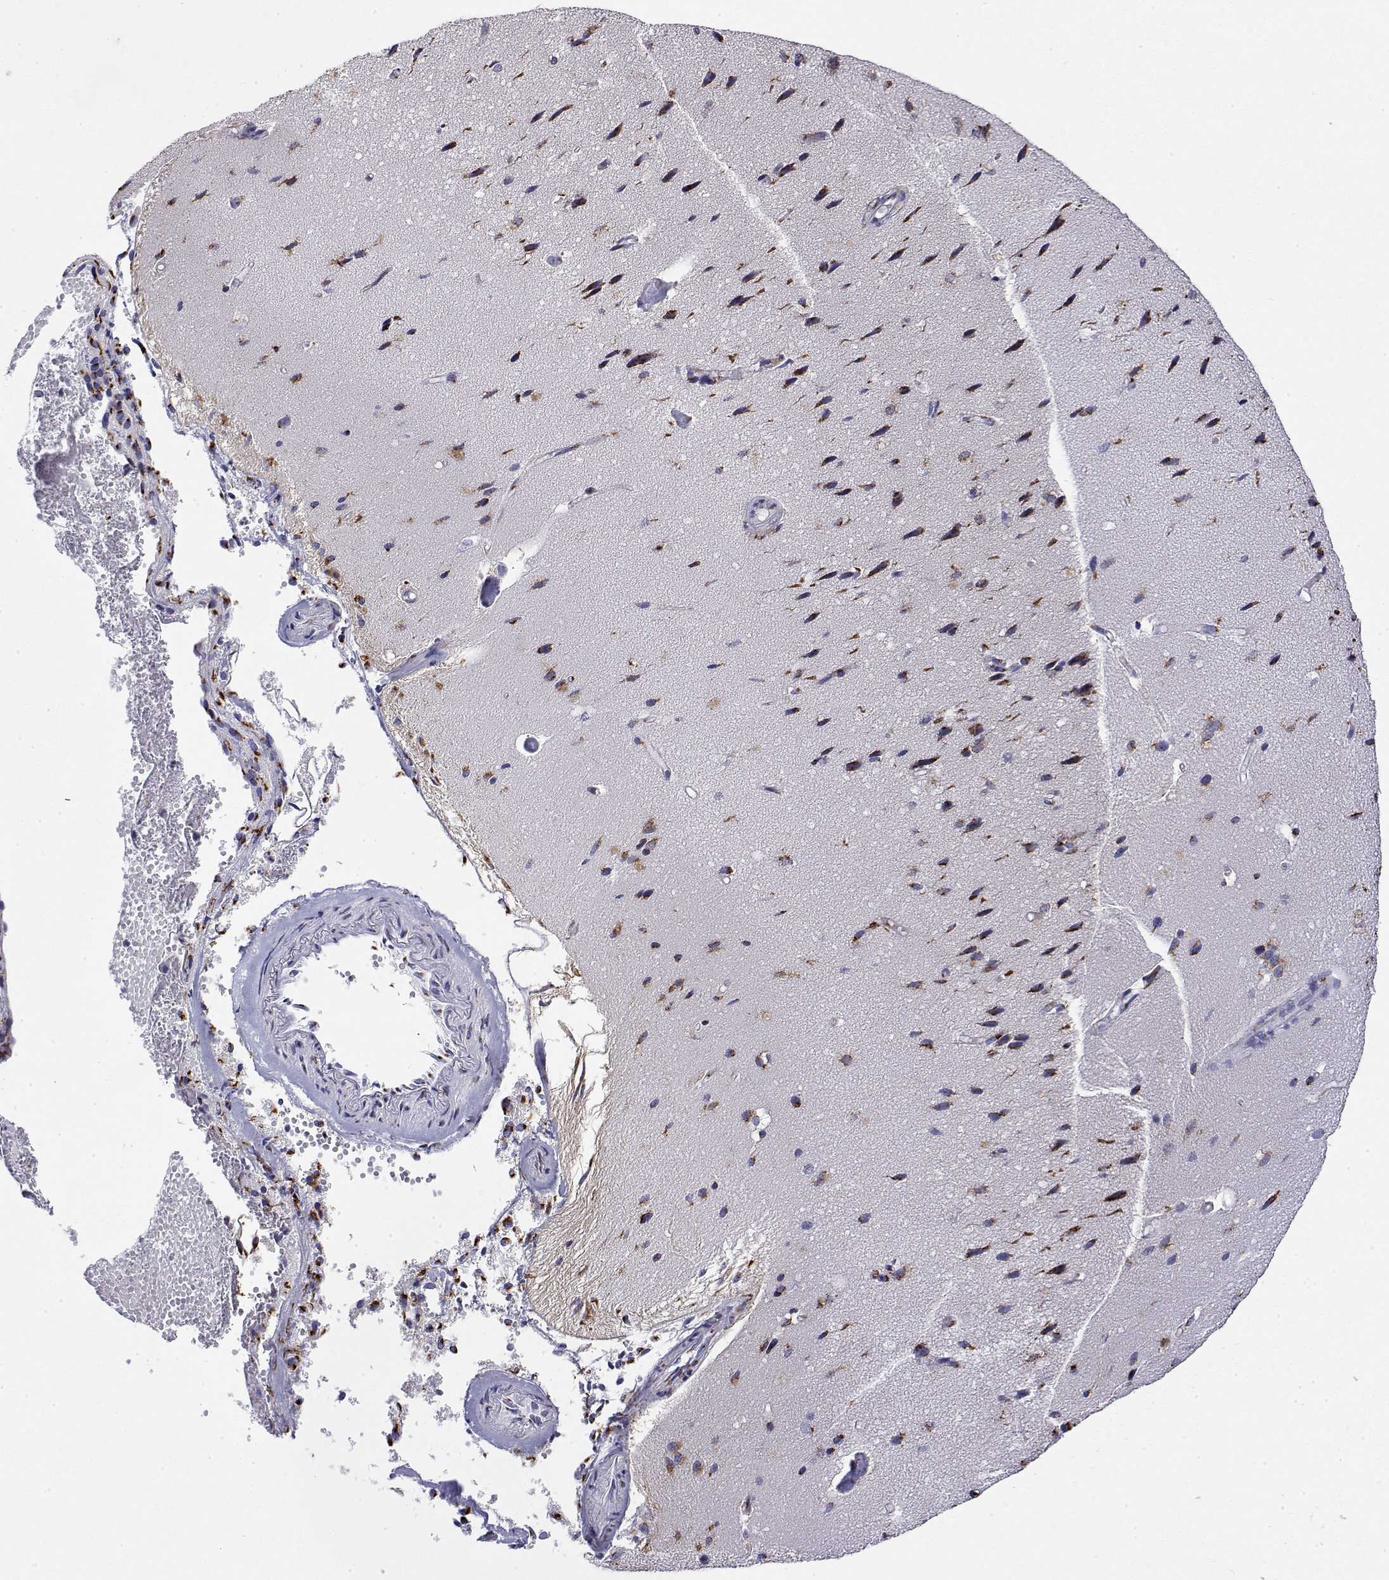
{"staining": {"intensity": "negative", "quantity": "none", "location": "none"}, "tissue": "cerebral cortex", "cell_type": "Endothelial cells", "image_type": "normal", "snomed": [{"axis": "morphology", "description": "Normal tissue, NOS"}, {"axis": "morphology", "description": "Glioma, malignant, High grade"}, {"axis": "topography", "description": "Cerebral cortex"}], "caption": "This micrograph is of benign cerebral cortex stained with immunohistochemistry to label a protein in brown with the nuclei are counter-stained blue. There is no staining in endothelial cells. (Brightfield microscopy of DAB immunohistochemistry (IHC) at high magnification).", "gene": "YIPF3", "patient": {"sex": "male", "age": 71}}